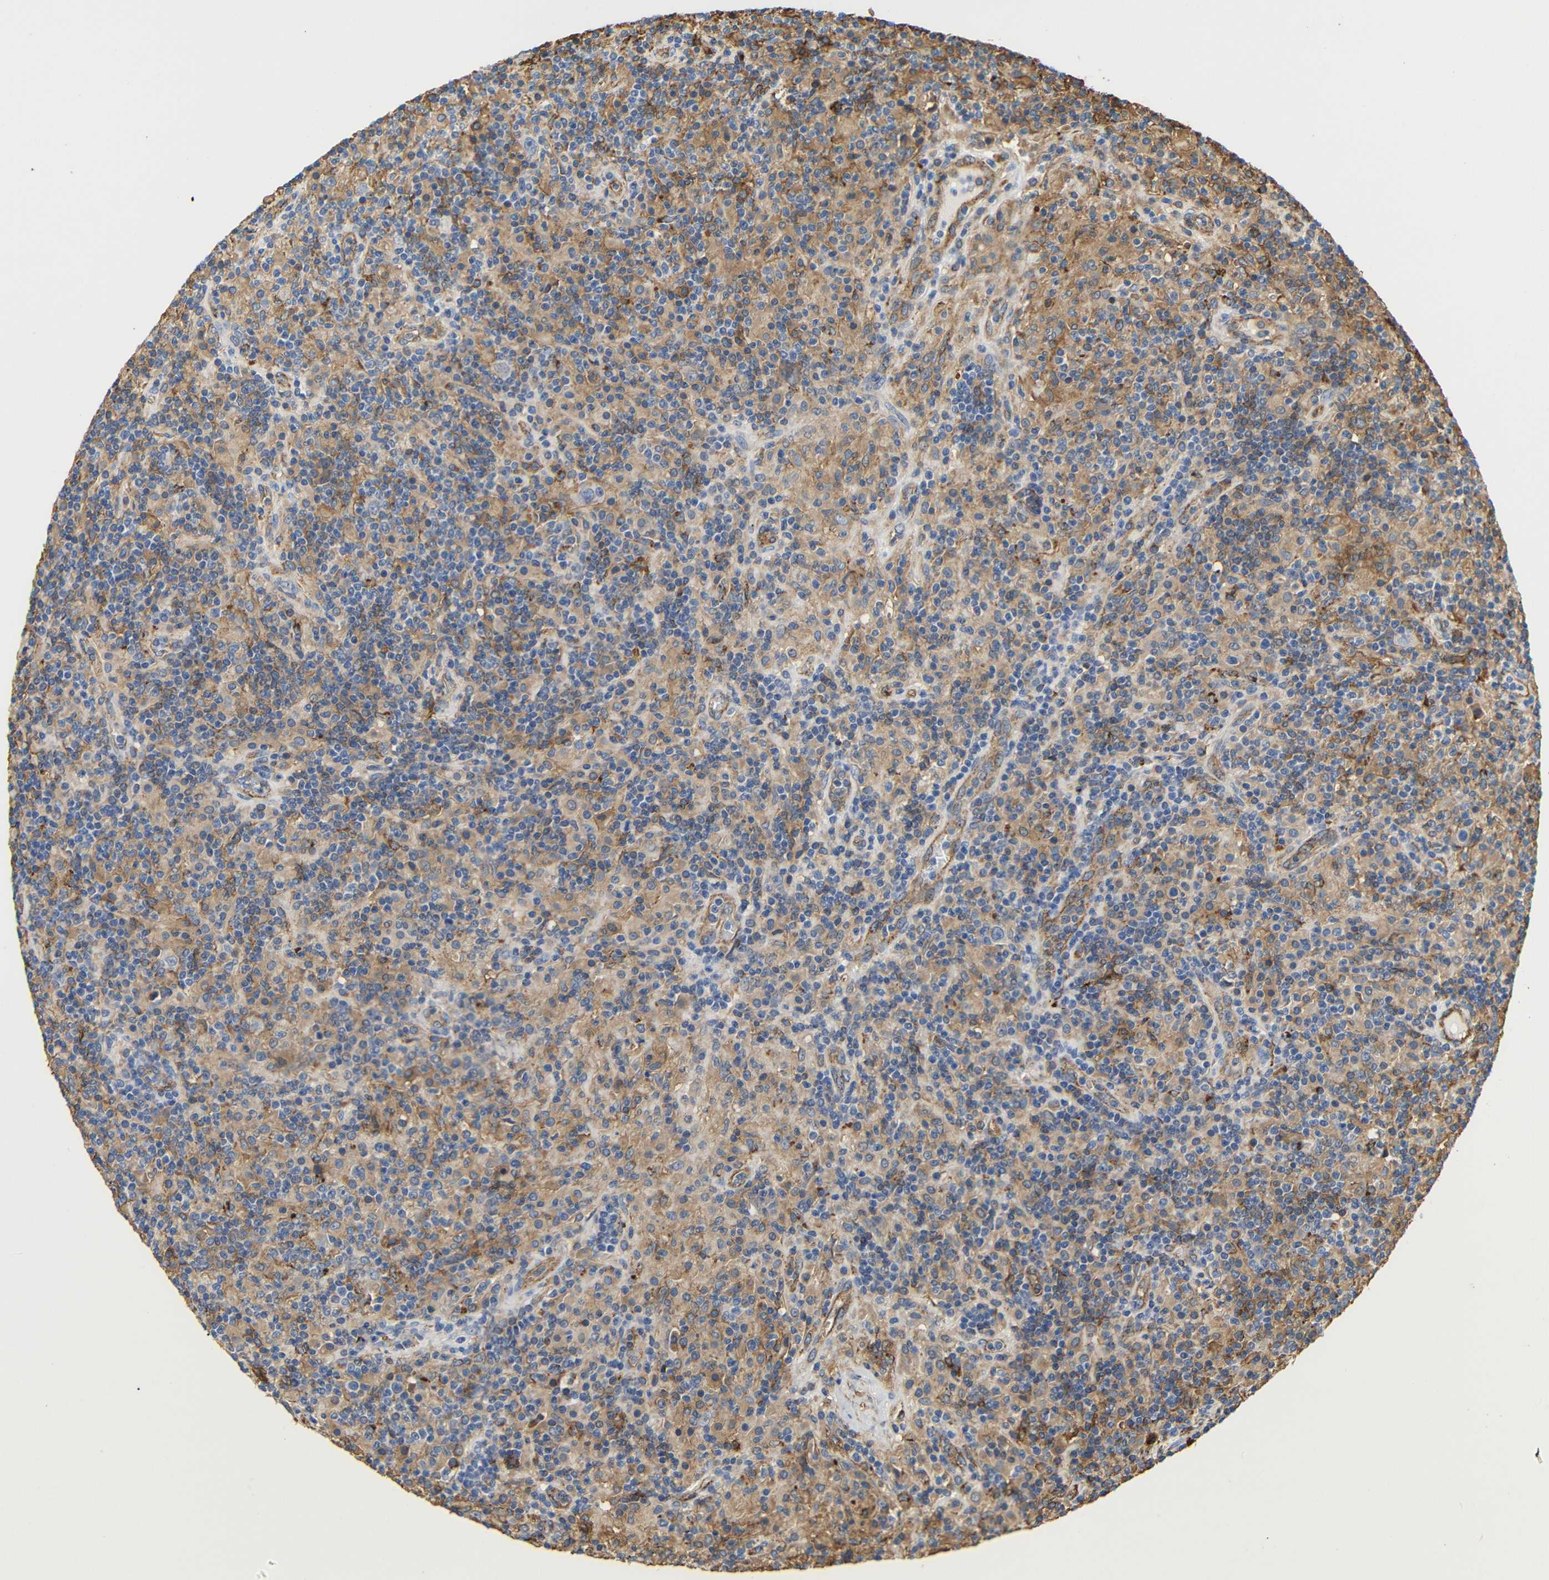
{"staining": {"intensity": "weak", "quantity": ">75%", "location": "cytoplasmic/membranous"}, "tissue": "lymphoma", "cell_type": "Tumor cells", "image_type": "cancer", "snomed": [{"axis": "morphology", "description": "Hodgkin's disease, NOS"}, {"axis": "topography", "description": "Lymph node"}], "caption": "A brown stain highlights weak cytoplasmic/membranous positivity of a protein in lymphoma tumor cells.", "gene": "HLA-DQB1", "patient": {"sex": "male", "age": 70}}